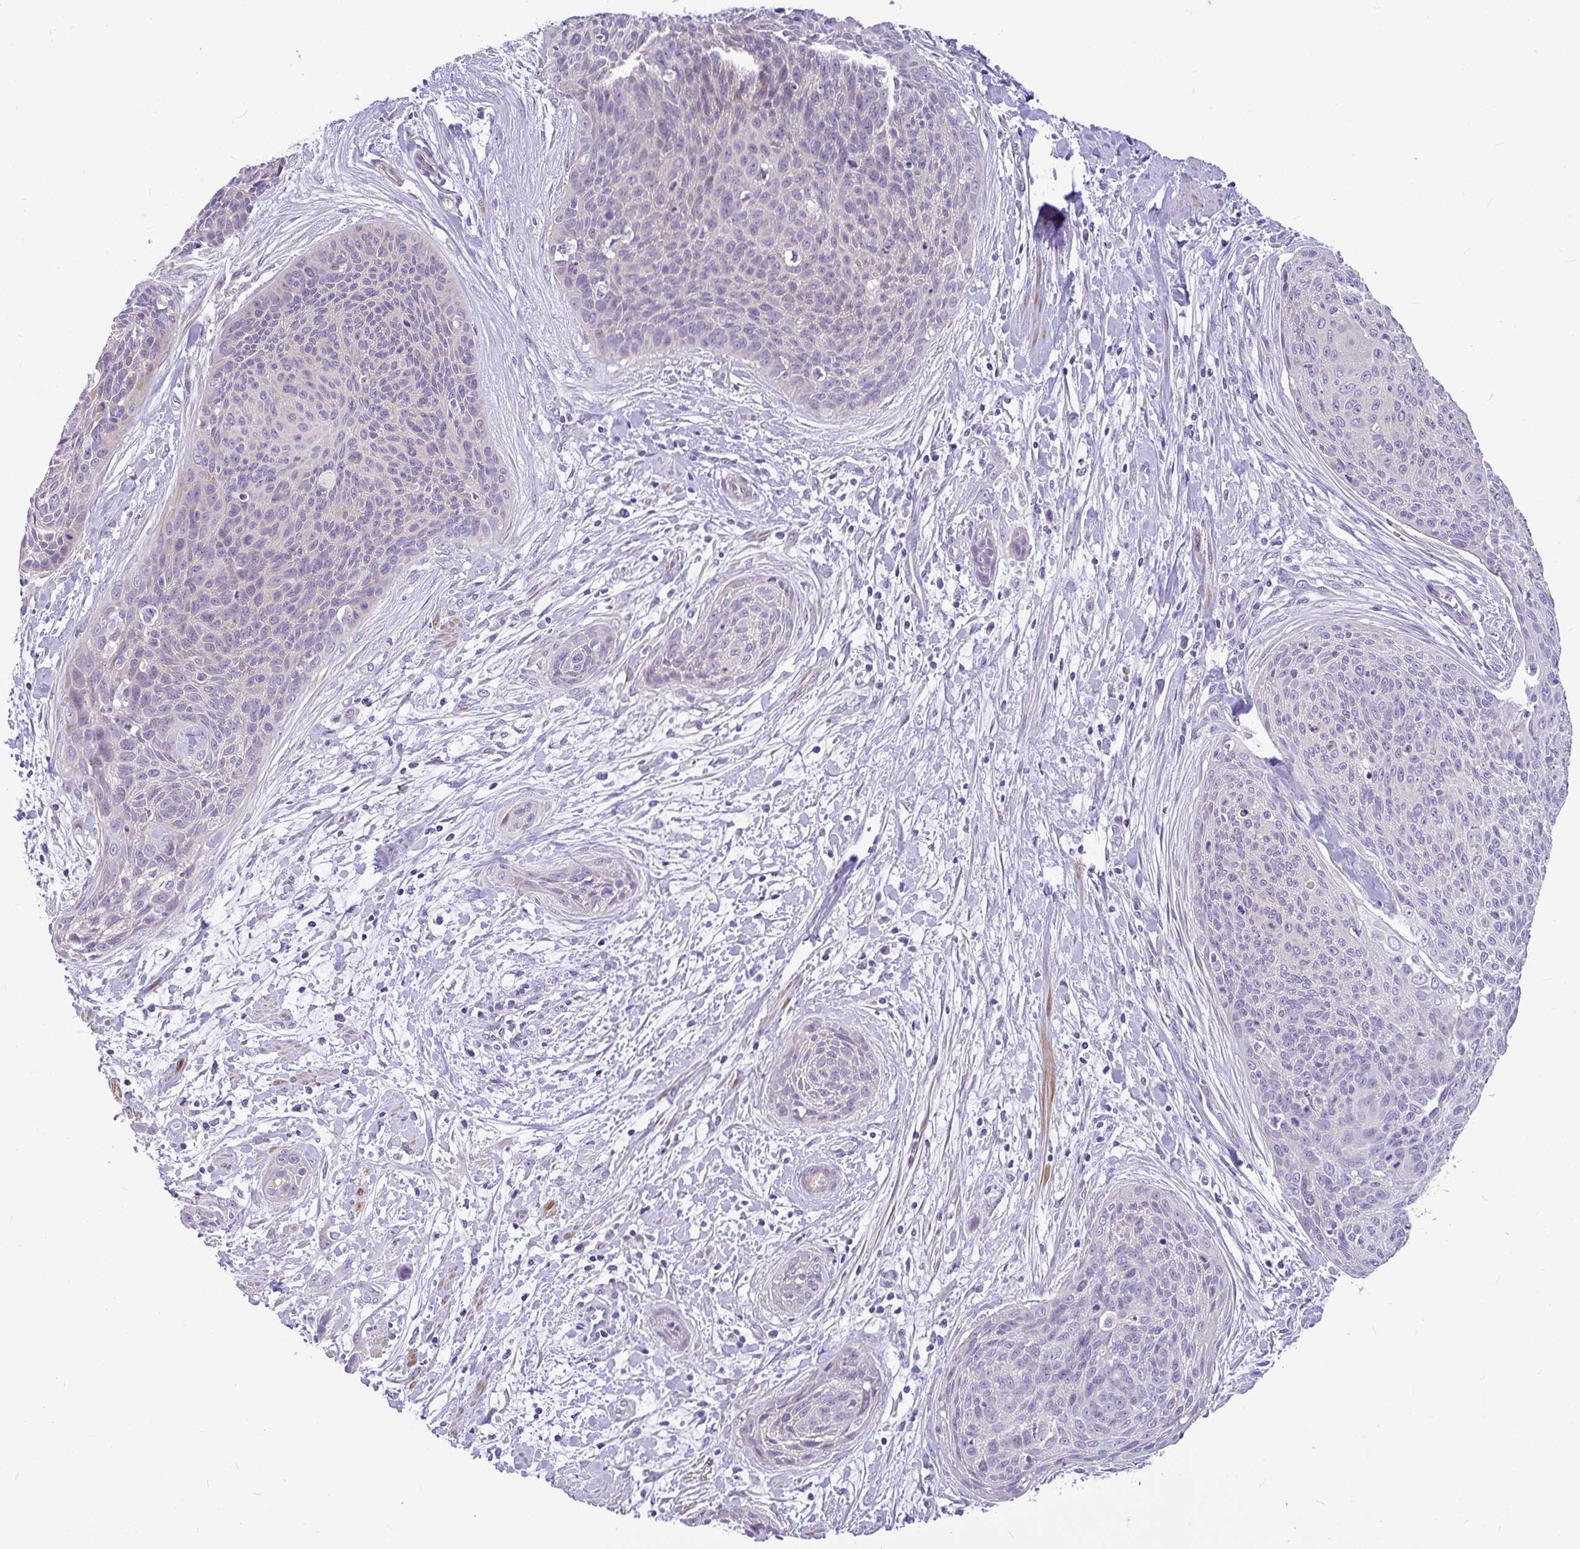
{"staining": {"intensity": "negative", "quantity": "none", "location": "none"}, "tissue": "cervical cancer", "cell_type": "Tumor cells", "image_type": "cancer", "snomed": [{"axis": "morphology", "description": "Squamous cell carcinoma, NOS"}, {"axis": "topography", "description": "Cervix"}], "caption": "This is a photomicrograph of IHC staining of squamous cell carcinoma (cervical), which shows no expression in tumor cells.", "gene": "MOCS1", "patient": {"sex": "female", "age": 55}}